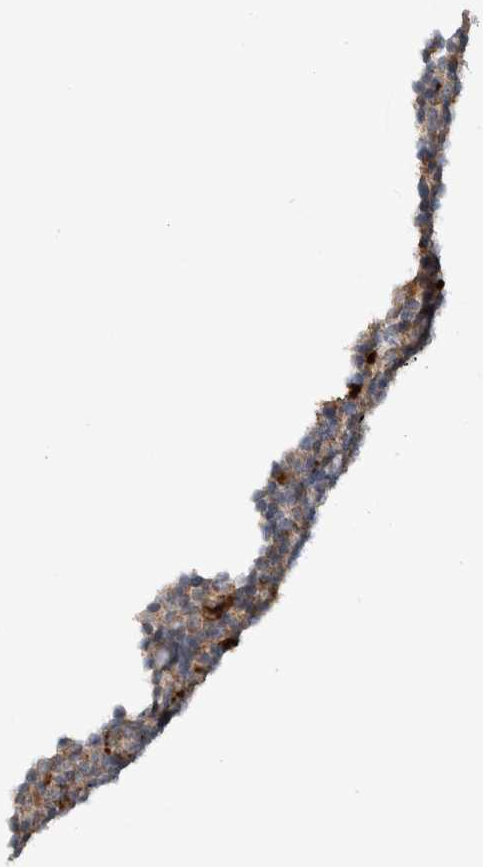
{"staining": {"intensity": "moderate", "quantity": ">75%", "location": "cytoplasmic/membranous"}, "tissue": "lymphoma", "cell_type": "Tumor cells", "image_type": "cancer", "snomed": [{"axis": "morphology", "description": "Hodgkin's disease, NOS"}, {"axis": "topography", "description": "Lymph node"}], "caption": "Lymphoma was stained to show a protein in brown. There is medium levels of moderate cytoplasmic/membranous staining in about >75% of tumor cells.", "gene": "ADGRL3", "patient": {"sex": "female", "age": 57}}